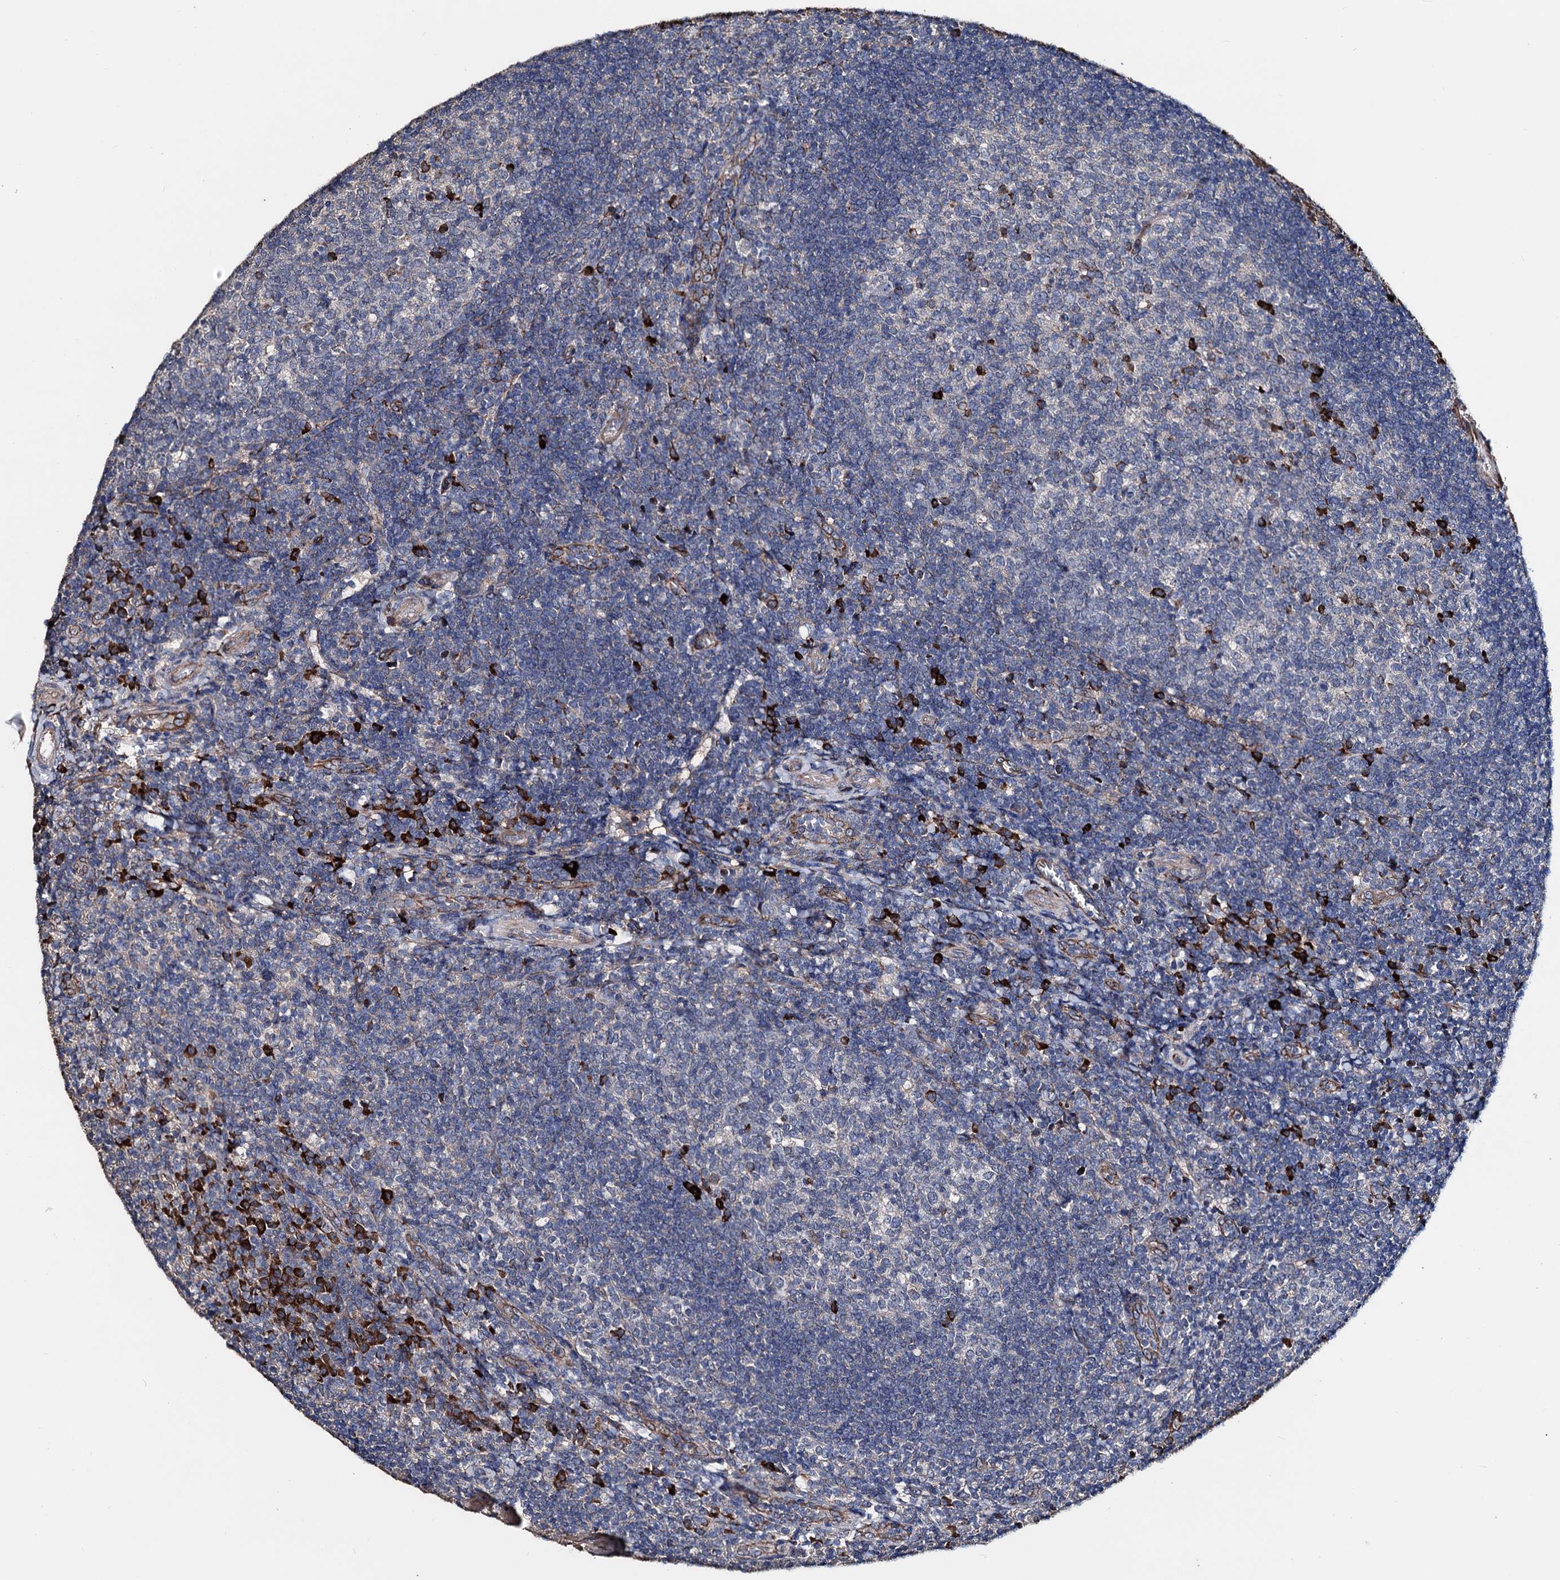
{"staining": {"intensity": "strong", "quantity": "<25%", "location": "cytoplasmic/membranous"}, "tissue": "tonsil", "cell_type": "Germinal center cells", "image_type": "normal", "snomed": [{"axis": "morphology", "description": "Normal tissue, NOS"}, {"axis": "topography", "description": "Tonsil"}], "caption": "An image of tonsil stained for a protein exhibits strong cytoplasmic/membranous brown staining in germinal center cells.", "gene": "AKAP11", "patient": {"sex": "female", "age": 10}}